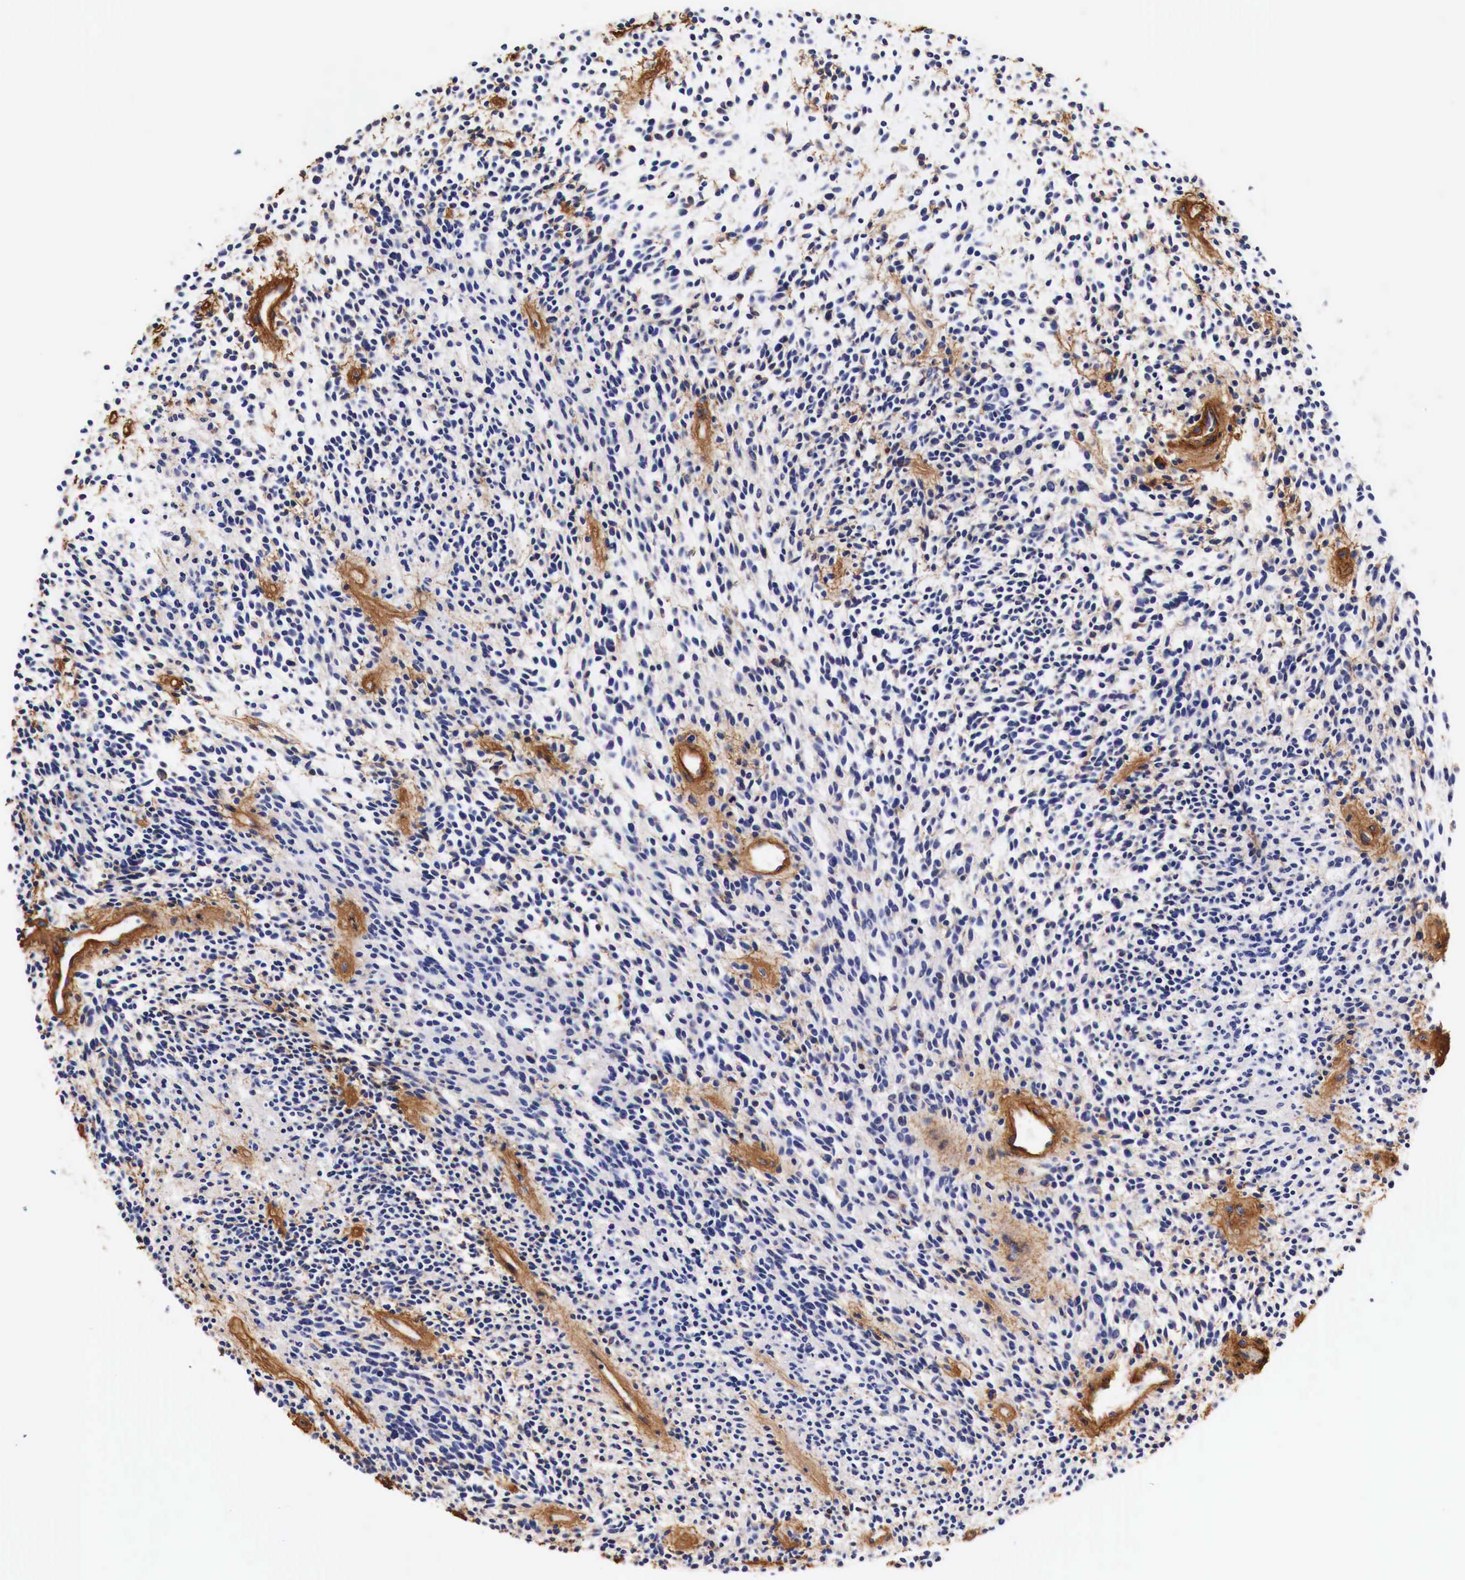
{"staining": {"intensity": "negative", "quantity": "none", "location": "none"}, "tissue": "glioma", "cell_type": "Tumor cells", "image_type": "cancer", "snomed": [{"axis": "morphology", "description": "Glioma, malignant, High grade"}, {"axis": "topography", "description": "Brain"}], "caption": "Immunohistochemical staining of human malignant glioma (high-grade) reveals no significant expression in tumor cells.", "gene": "LAMB2", "patient": {"sex": "female", "age": 13}}